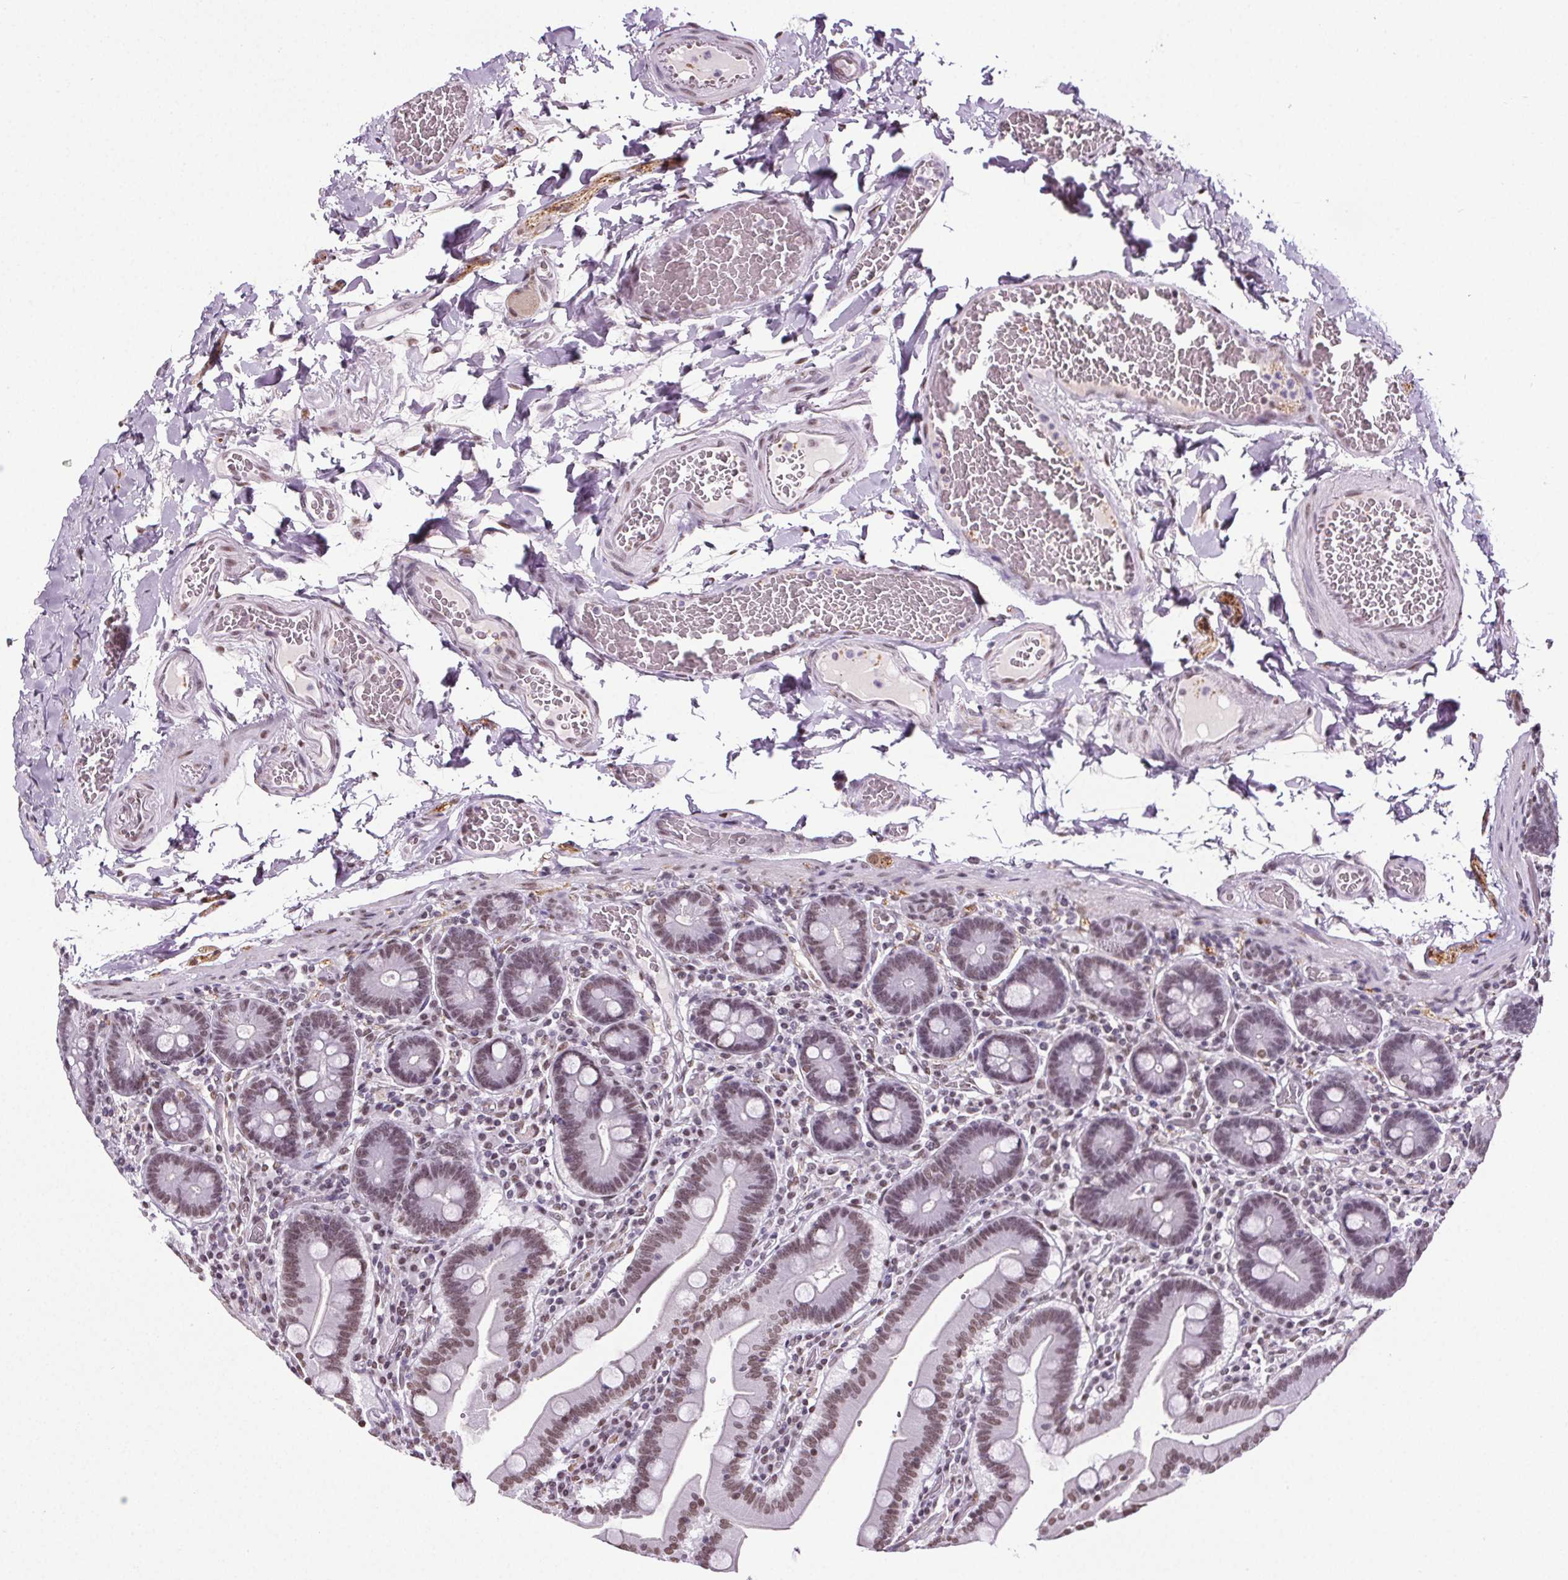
{"staining": {"intensity": "moderate", "quantity": ">75%", "location": "nuclear"}, "tissue": "duodenum", "cell_type": "Glandular cells", "image_type": "normal", "snomed": [{"axis": "morphology", "description": "Normal tissue, NOS"}, {"axis": "topography", "description": "Duodenum"}], "caption": "Immunohistochemical staining of unremarkable human duodenum reveals medium levels of moderate nuclear expression in about >75% of glandular cells.", "gene": "GP6", "patient": {"sex": "female", "age": 62}}